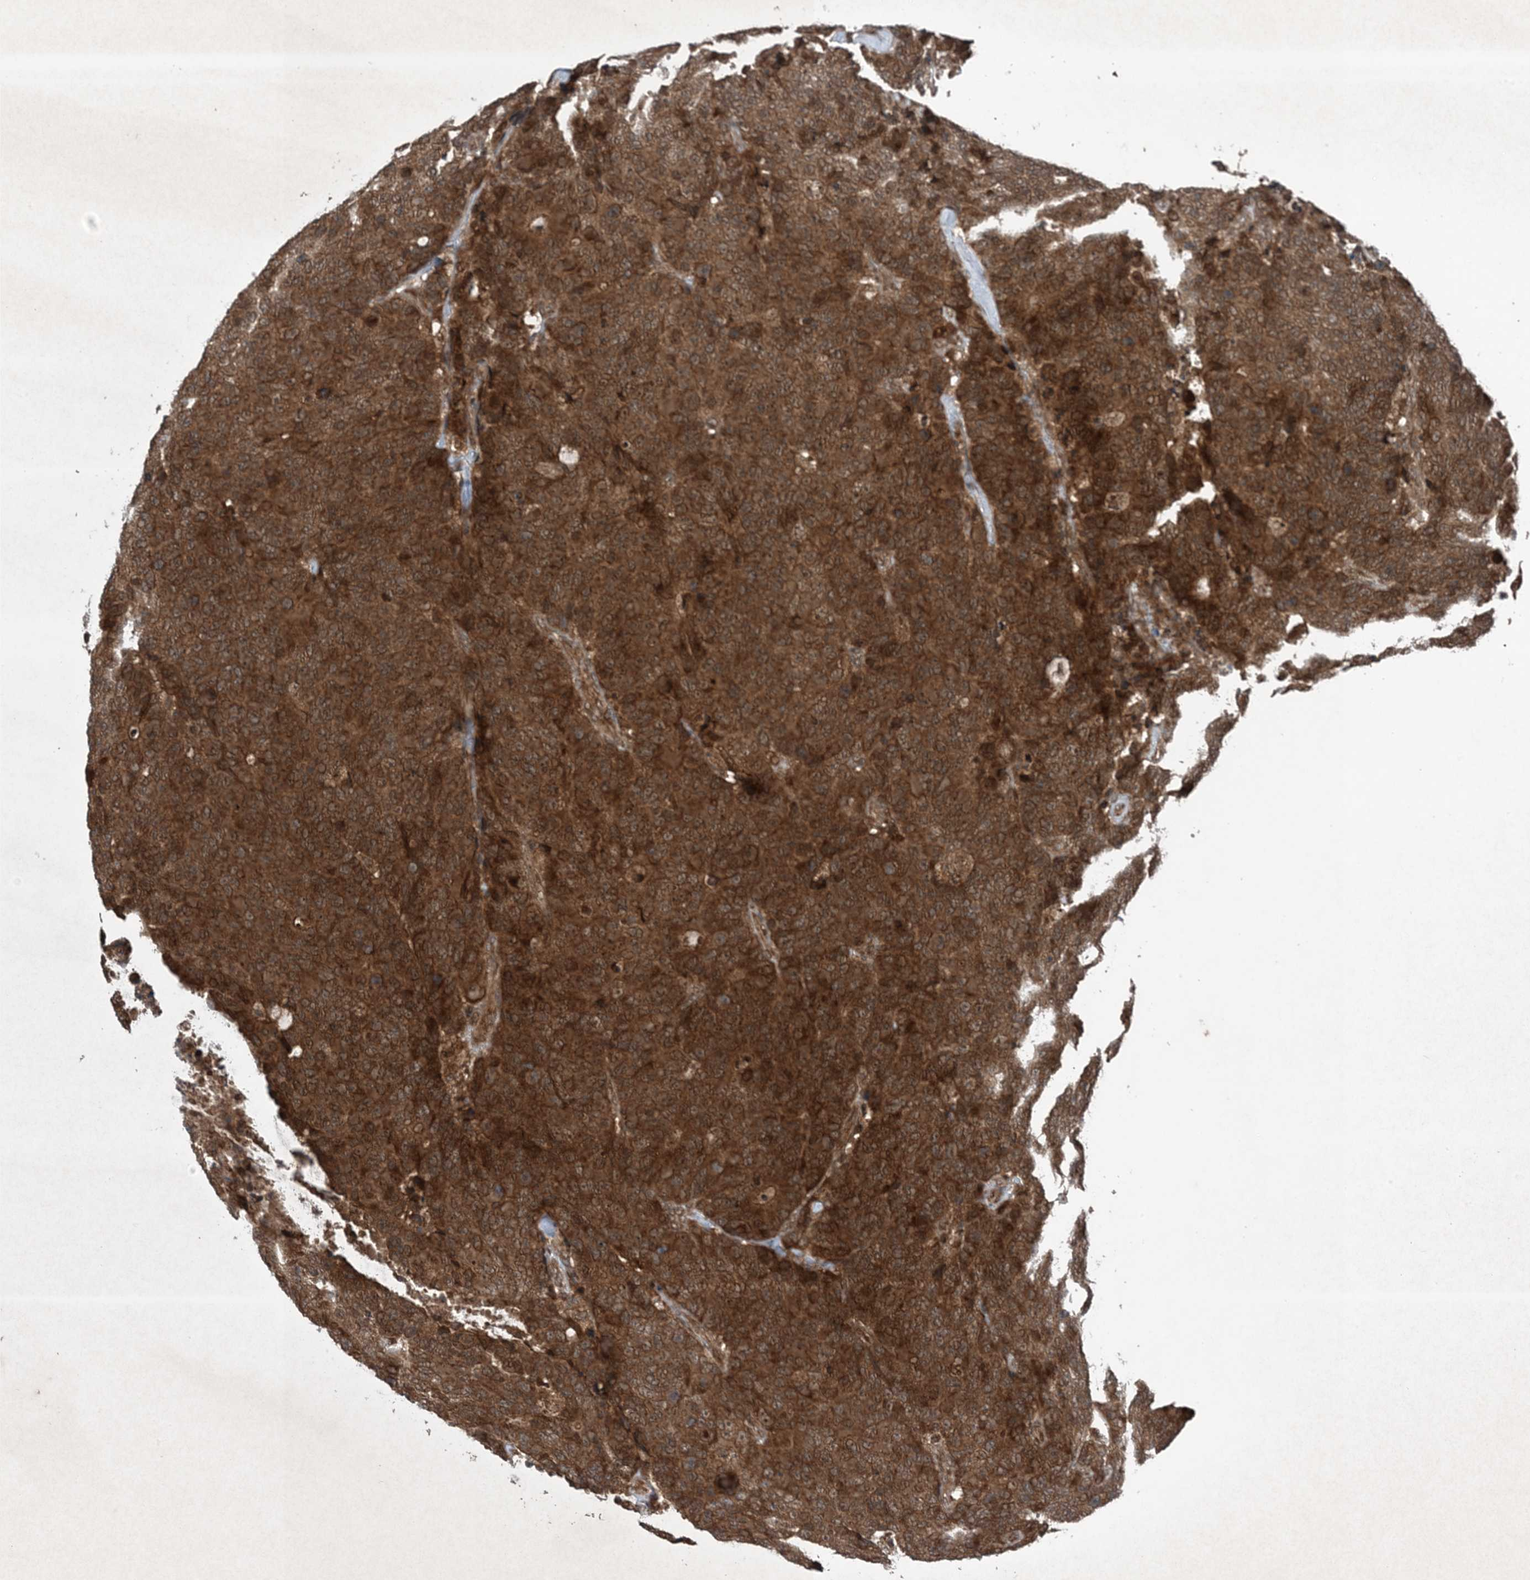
{"staining": {"intensity": "strong", "quantity": ">75%", "location": "cytoplasmic/membranous"}, "tissue": "colorectal cancer", "cell_type": "Tumor cells", "image_type": "cancer", "snomed": [{"axis": "morphology", "description": "Adenocarcinoma, NOS"}, {"axis": "topography", "description": "Colon"}], "caption": "About >75% of tumor cells in human colorectal adenocarcinoma display strong cytoplasmic/membranous protein staining as visualized by brown immunohistochemical staining.", "gene": "GNG5", "patient": {"sex": "female", "age": 86}}